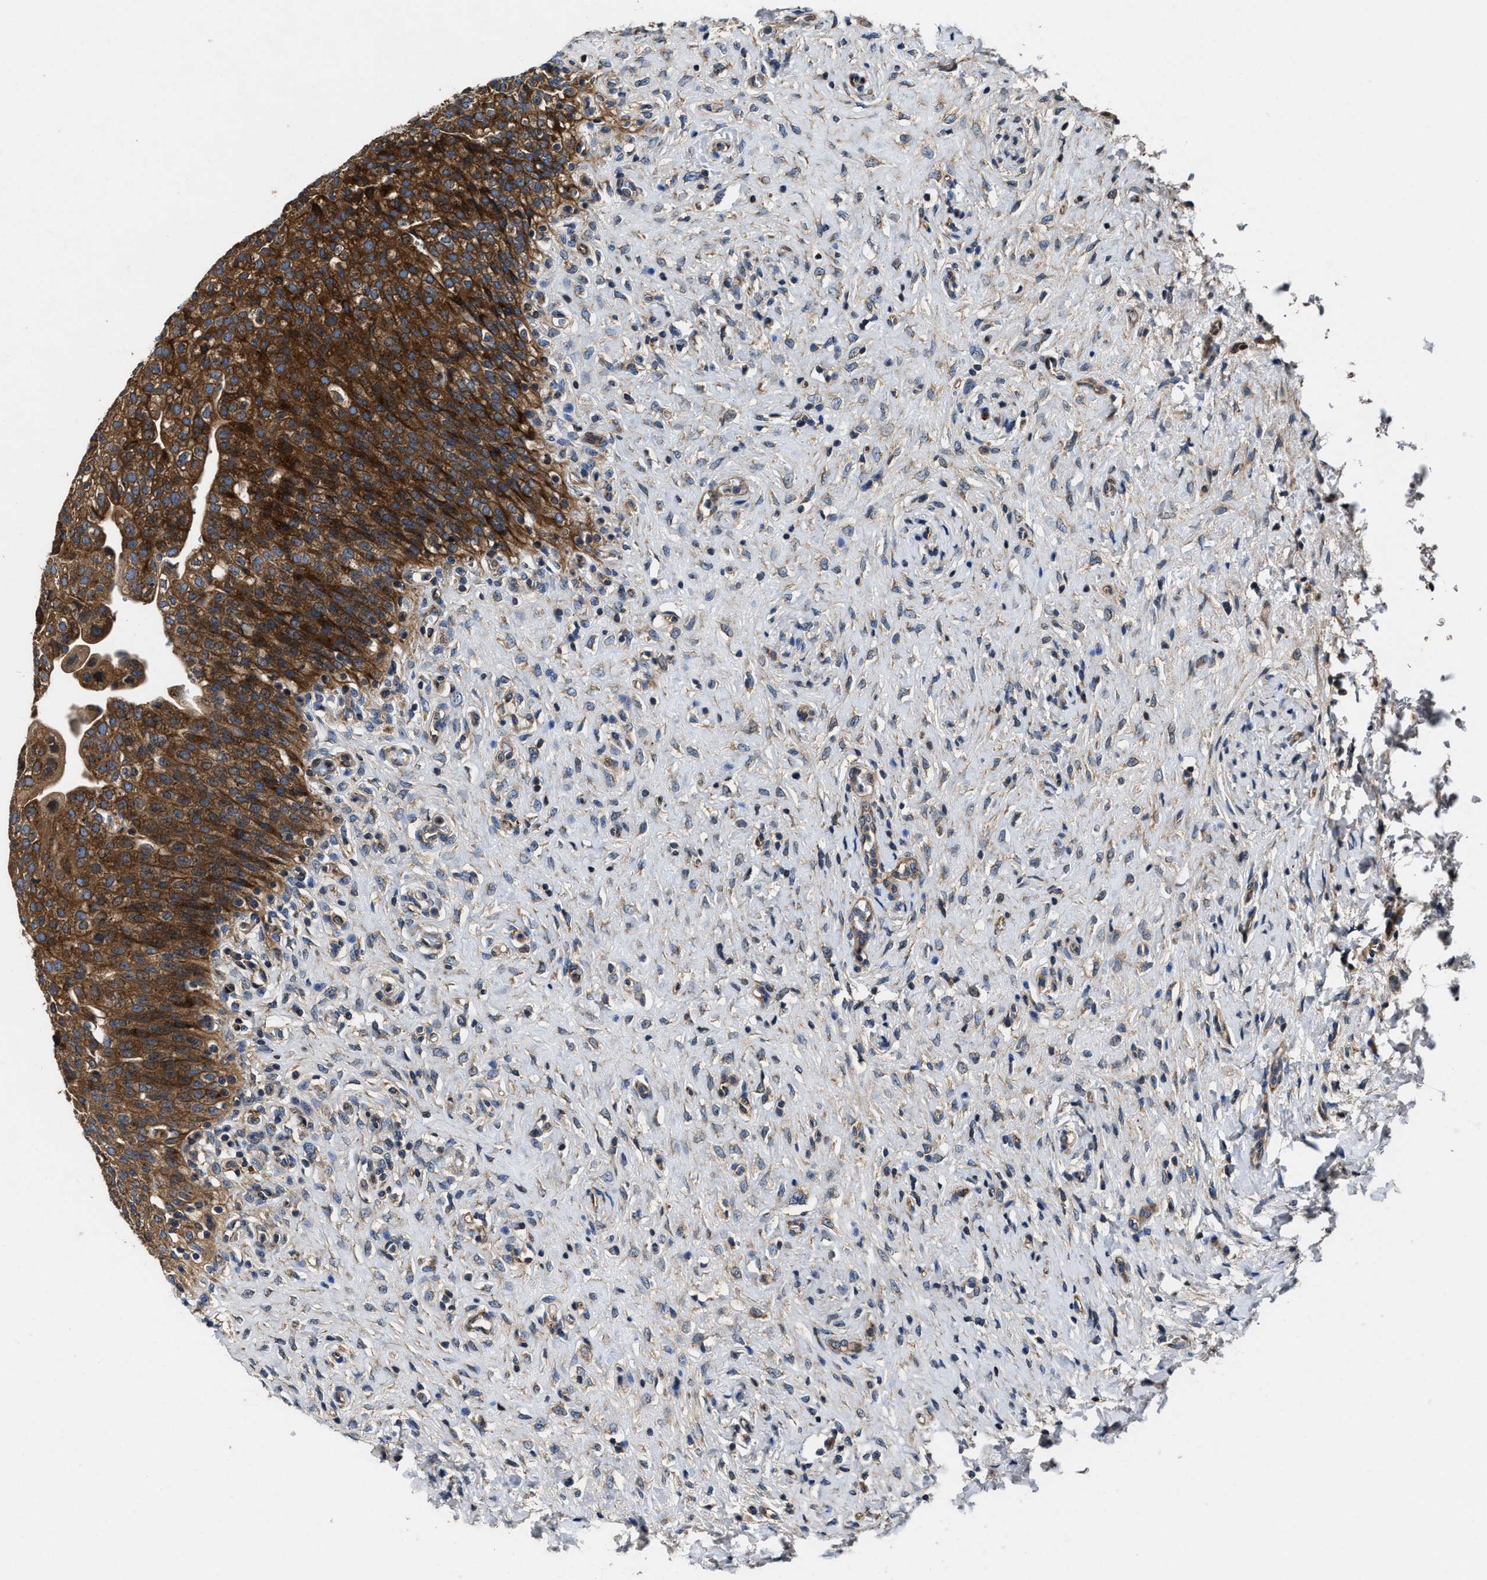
{"staining": {"intensity": "strong", "quantity": ">75%", "location": "cytoplasmic/membranous"}, "tissue": "urinary bladder", "cell_type": "Urothelial cells", "image_type": "normal", "snomed": [{"axis": "morphology", "description": "Urothelial carcinoma, High grade"}, {"axis": "topography", "description": "Urinary bladder"}], "caption": "The micrograph shows immunohistochemical staining of normal urinary bladder. There is strong cytoplasmic/membranous staining is identified in about >75% of urothelial cells.", "gene": "PTAR1", "patient": {"sex": "male", "age": 46}}